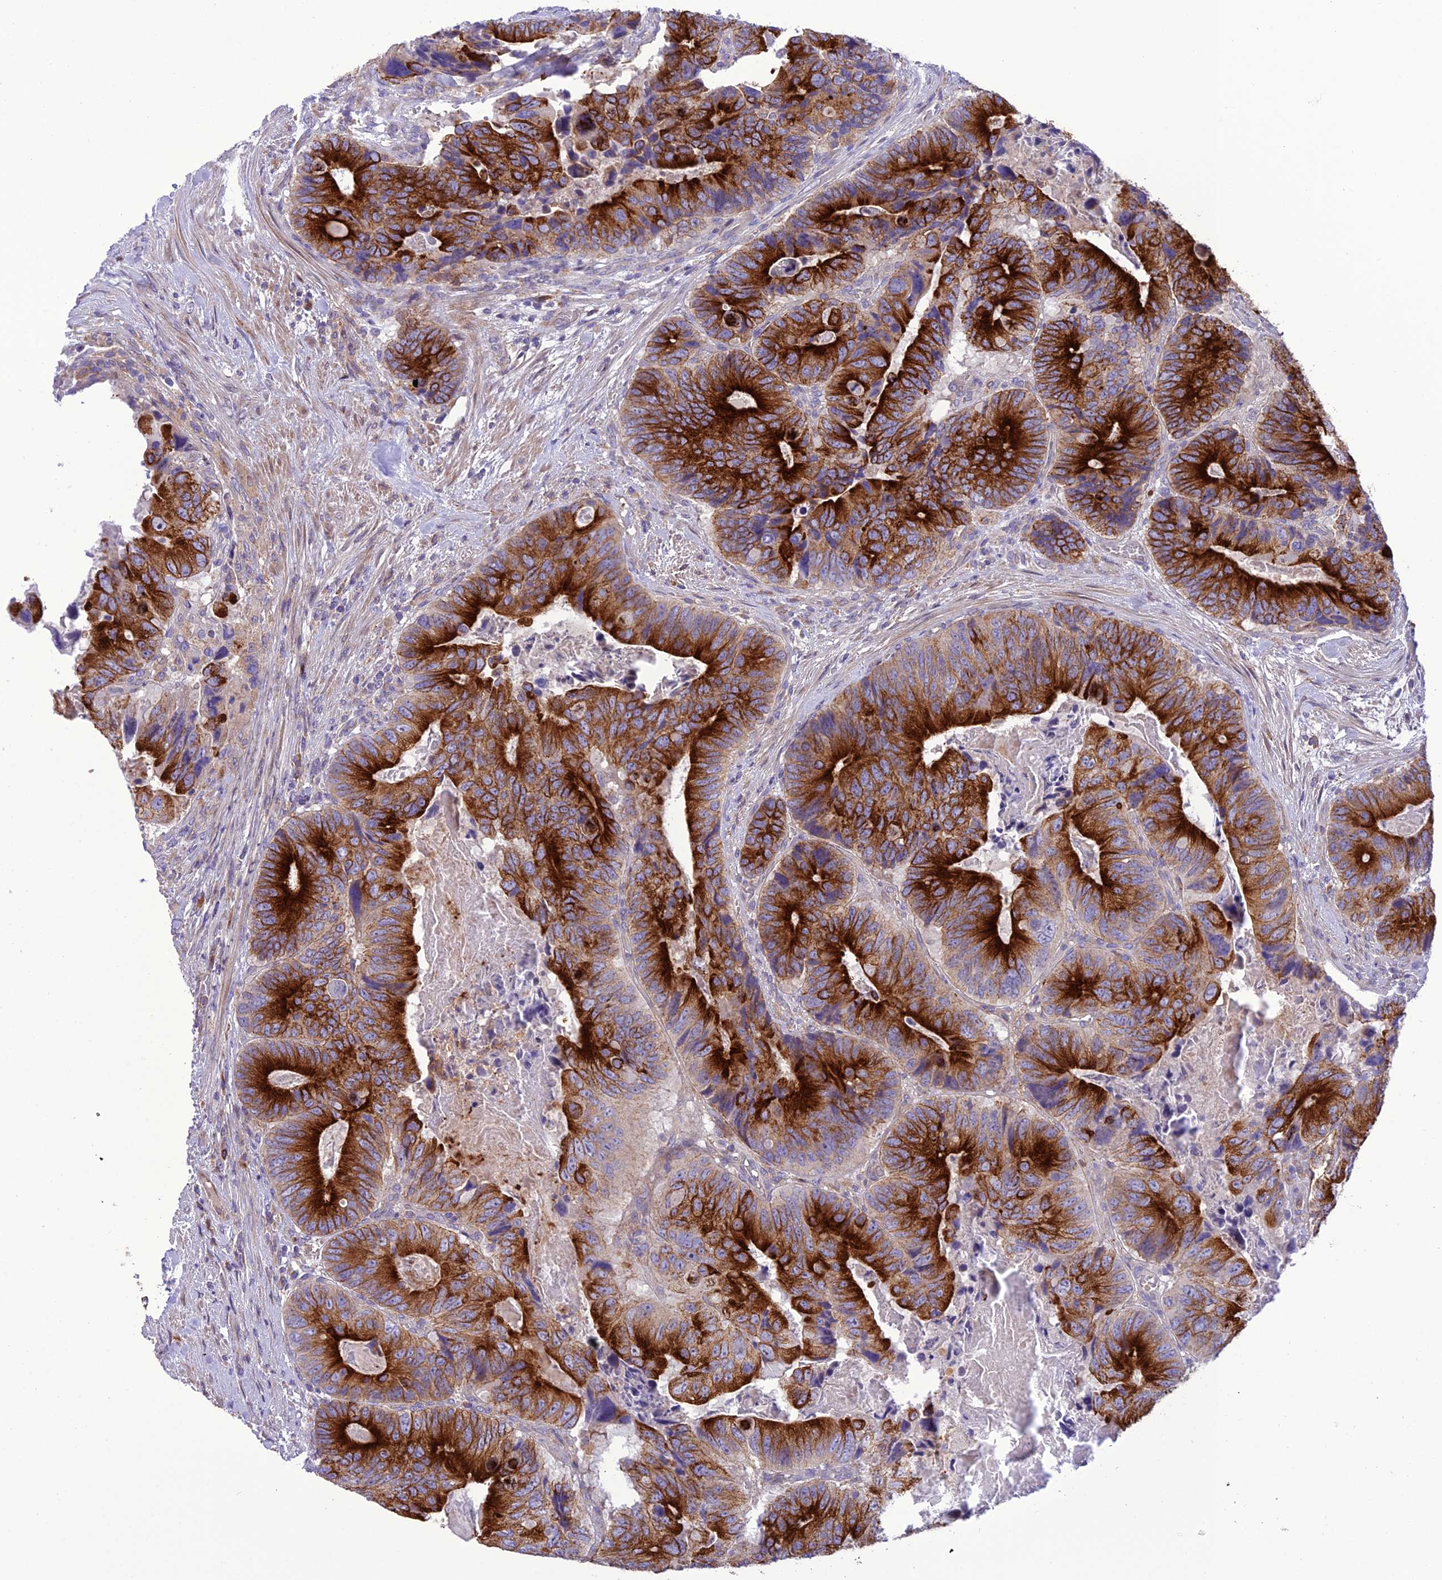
{"staining": {"intensity": "strong", "quantity": ">75%", "location": "cytoplasmic/membranous"}, "tissue": "colorectal cancer", "cell_type": "Tumor cells", "image_type": "cancer", "snomed": [{"axis": "morphology", "description": "Adenocarcinoma, NOS"}, {"axis": "topography", "description": "Colon"}], "caption": "A brown stain labels strong cytoplasmic/membranous positivity of a protein in human colorectal adenocarcinoma tumor cells.", "gene": "JMY", "patient": {"sex": "male", "age": 84}}